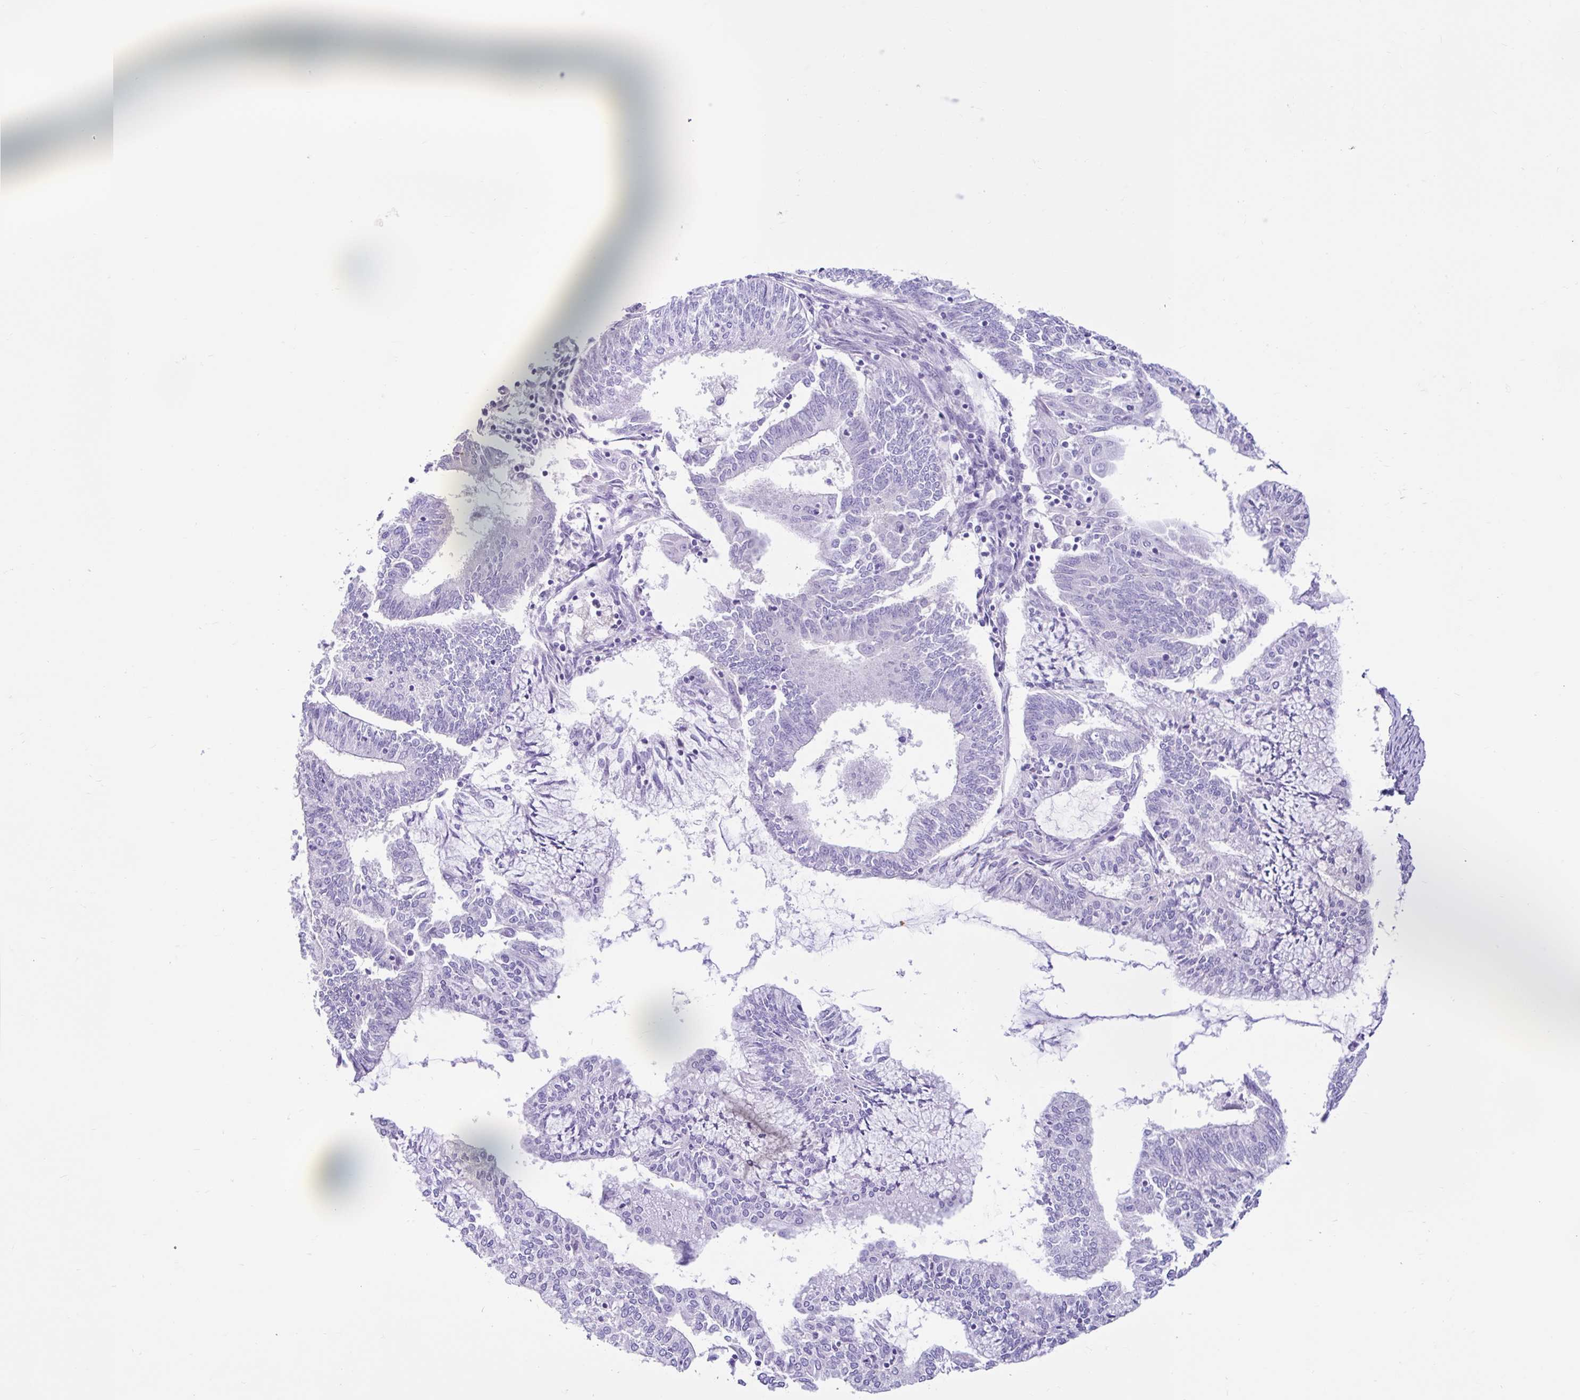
{"staining": {"intensity": "negative", "quantity": "none", "location": "none"}, "tissue": "endometrial cancer", "cell_type": "Tumor cells", "image_type": "cancer", "snomed": [{"axis": "morphology", "description": "Adenocarcinoma, NOS"}, {"axis": "topography", "description": "Endometrium"}], "caption": "This is a histopathology image of IHC staining of endometrial adenocarcinoma, which shows no positivity in tumor cells. Brightfield microscopy of immunohistochemistry stained with DAB (brown) and hematoxylin (blue), captured at high magnification.", "gene": "NHLH2", "patient": {"sex": "female", "age": 61}}